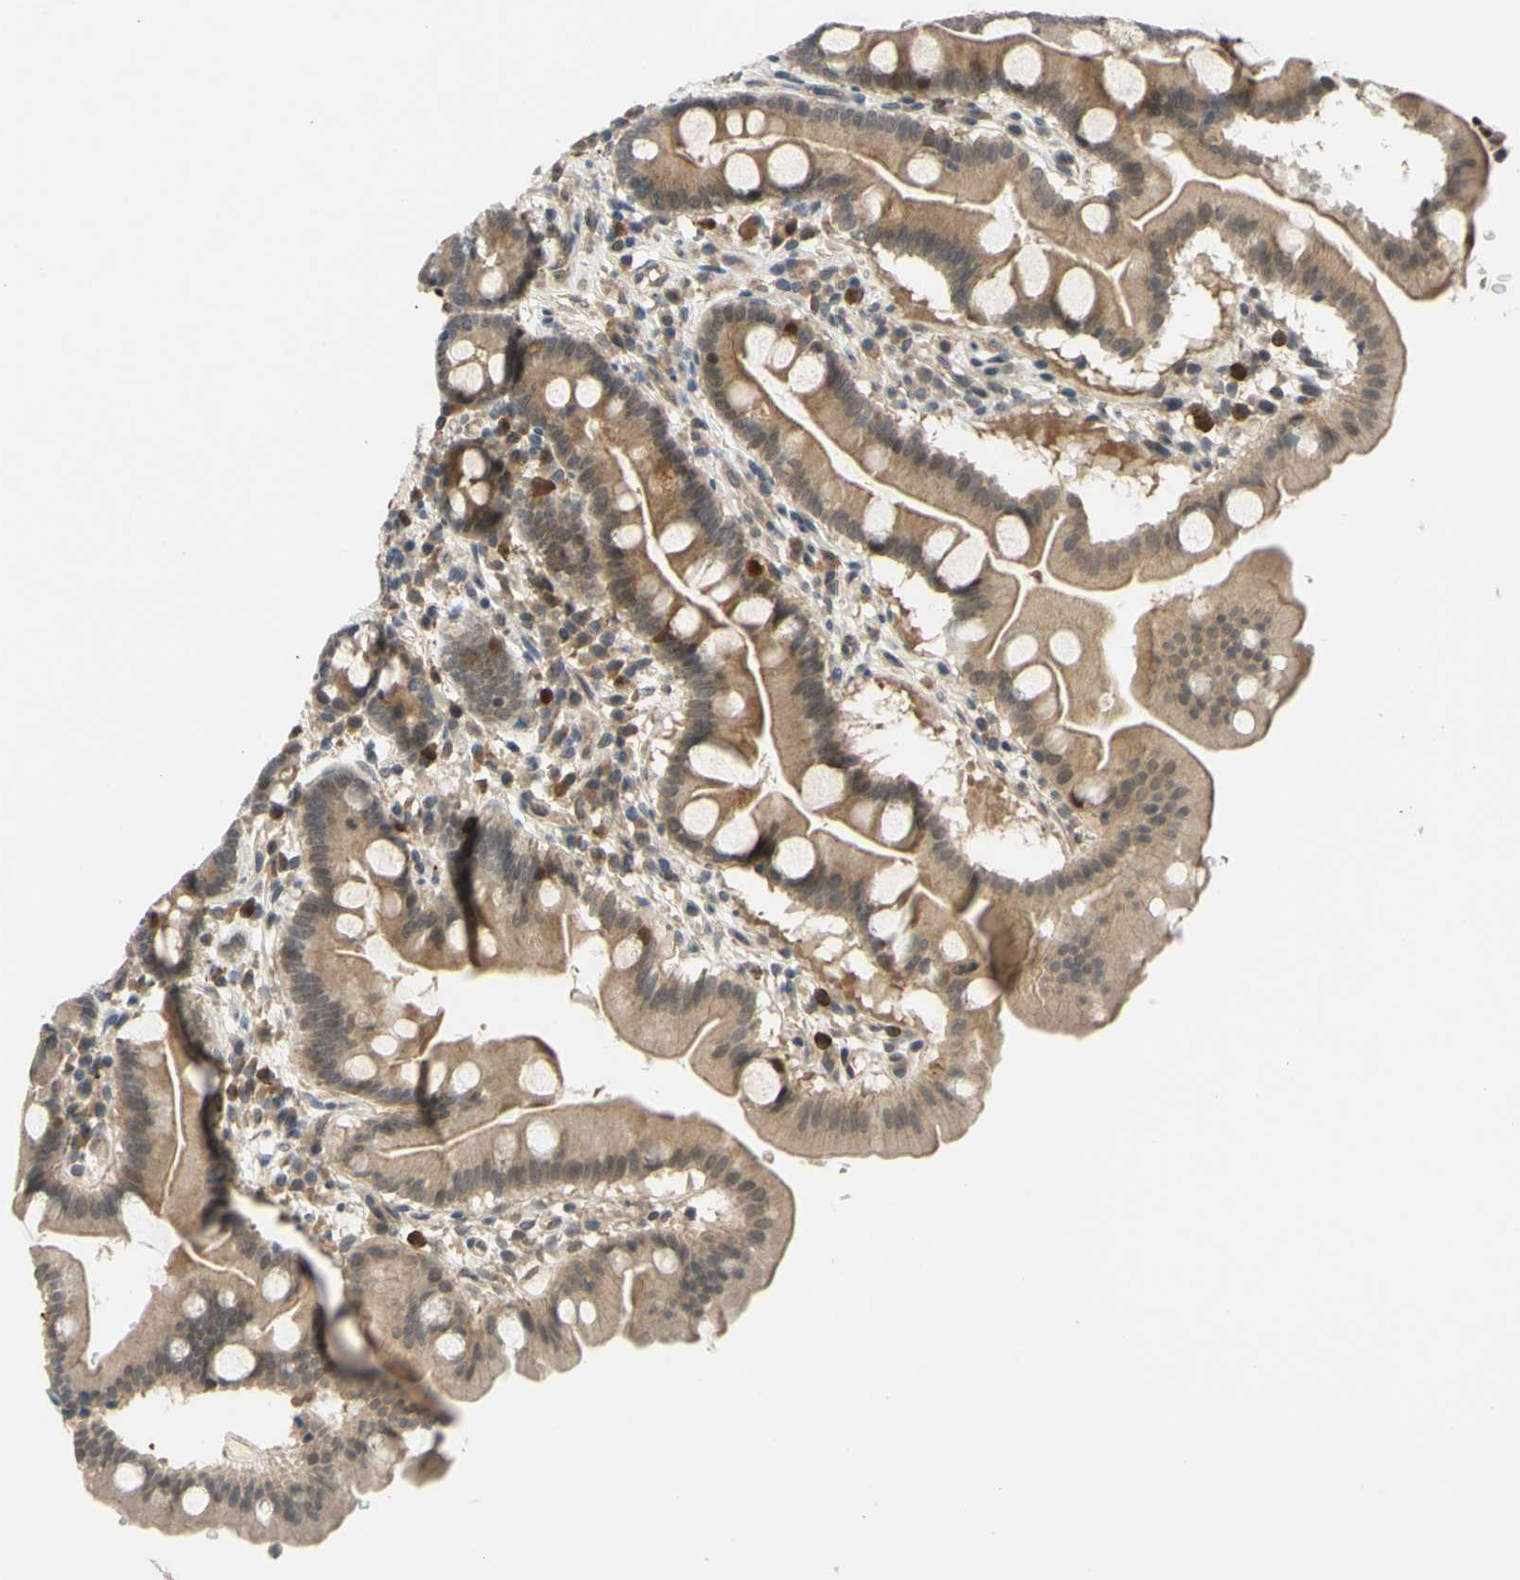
{"staining": {"intensity": "weak", "quantity": ">75%", "location": "cytoplasmic/membranous"}, "tissue": "duodenum", "cell_type": "Glandular cells", "image_type": "normal", "snomed": [{"axis": "morphology", "description": "Normal tissue, NOS"}, {"axis": "topography", "description": "Duodenum"}], "caption": "Immunohistochemical staining of benign human duodenum shows weak cytoplasmic/membranous protein positivity in approximately >75% of glandular cells.", "gene": "ALK", "patient": {"sex": "male", "age": 50}}